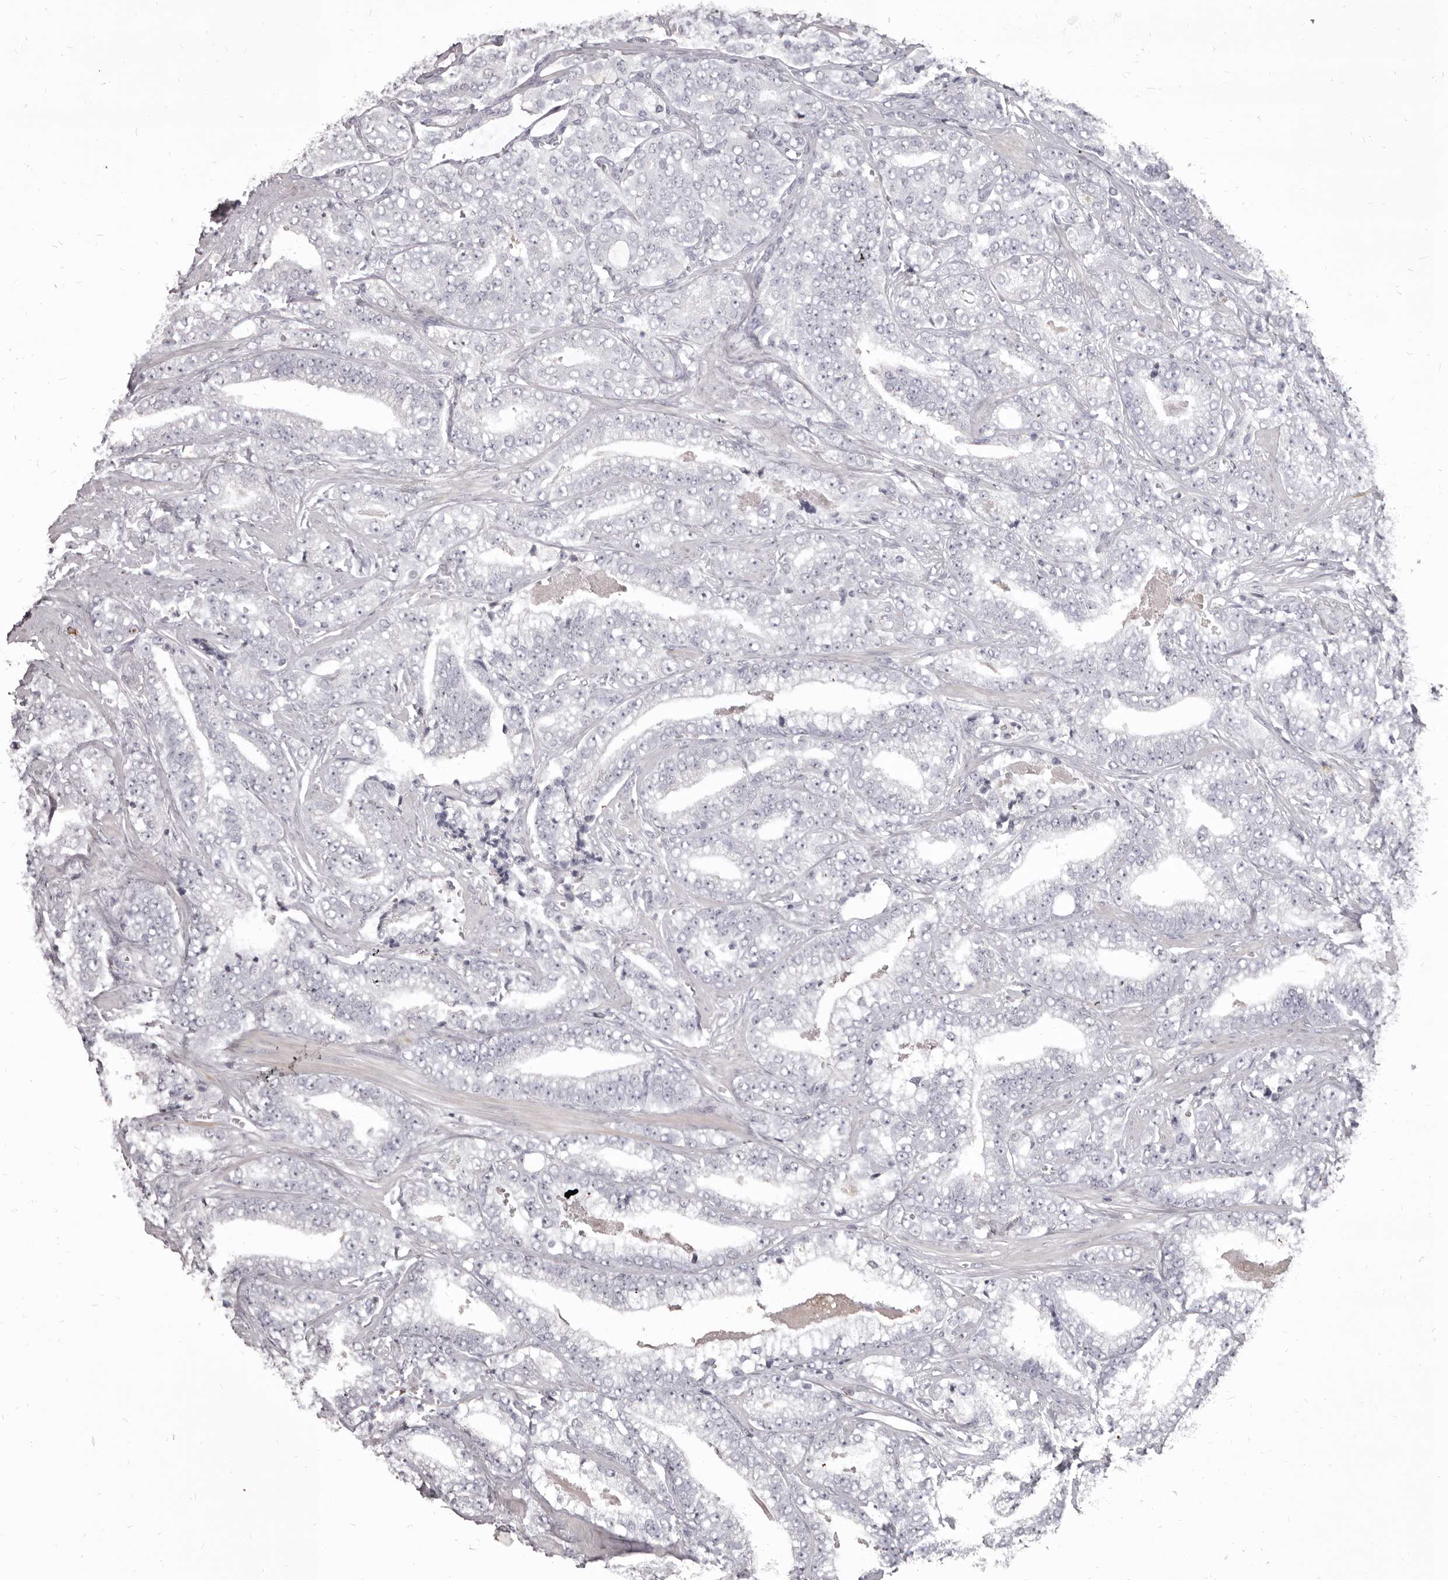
{"staining": {"intensity": "negative", "quantity": "none", "location": "none"}, "tissue": "prostate cancer", "cell_type": "Tumor cells", "image_type": "cancer", "snomed": [{"axis": "morphology", "description": "Adenocarcinoma, High grade"}, {"axis": "topography", "description": "Prostate and seminal vesicle, NOS"}], "caption": "There is no significant staining in tumor cells of prostate adenocarcinoma (high-grade).", "gene": "GZMH", "patient": {"sex": "male", "age": 67}}